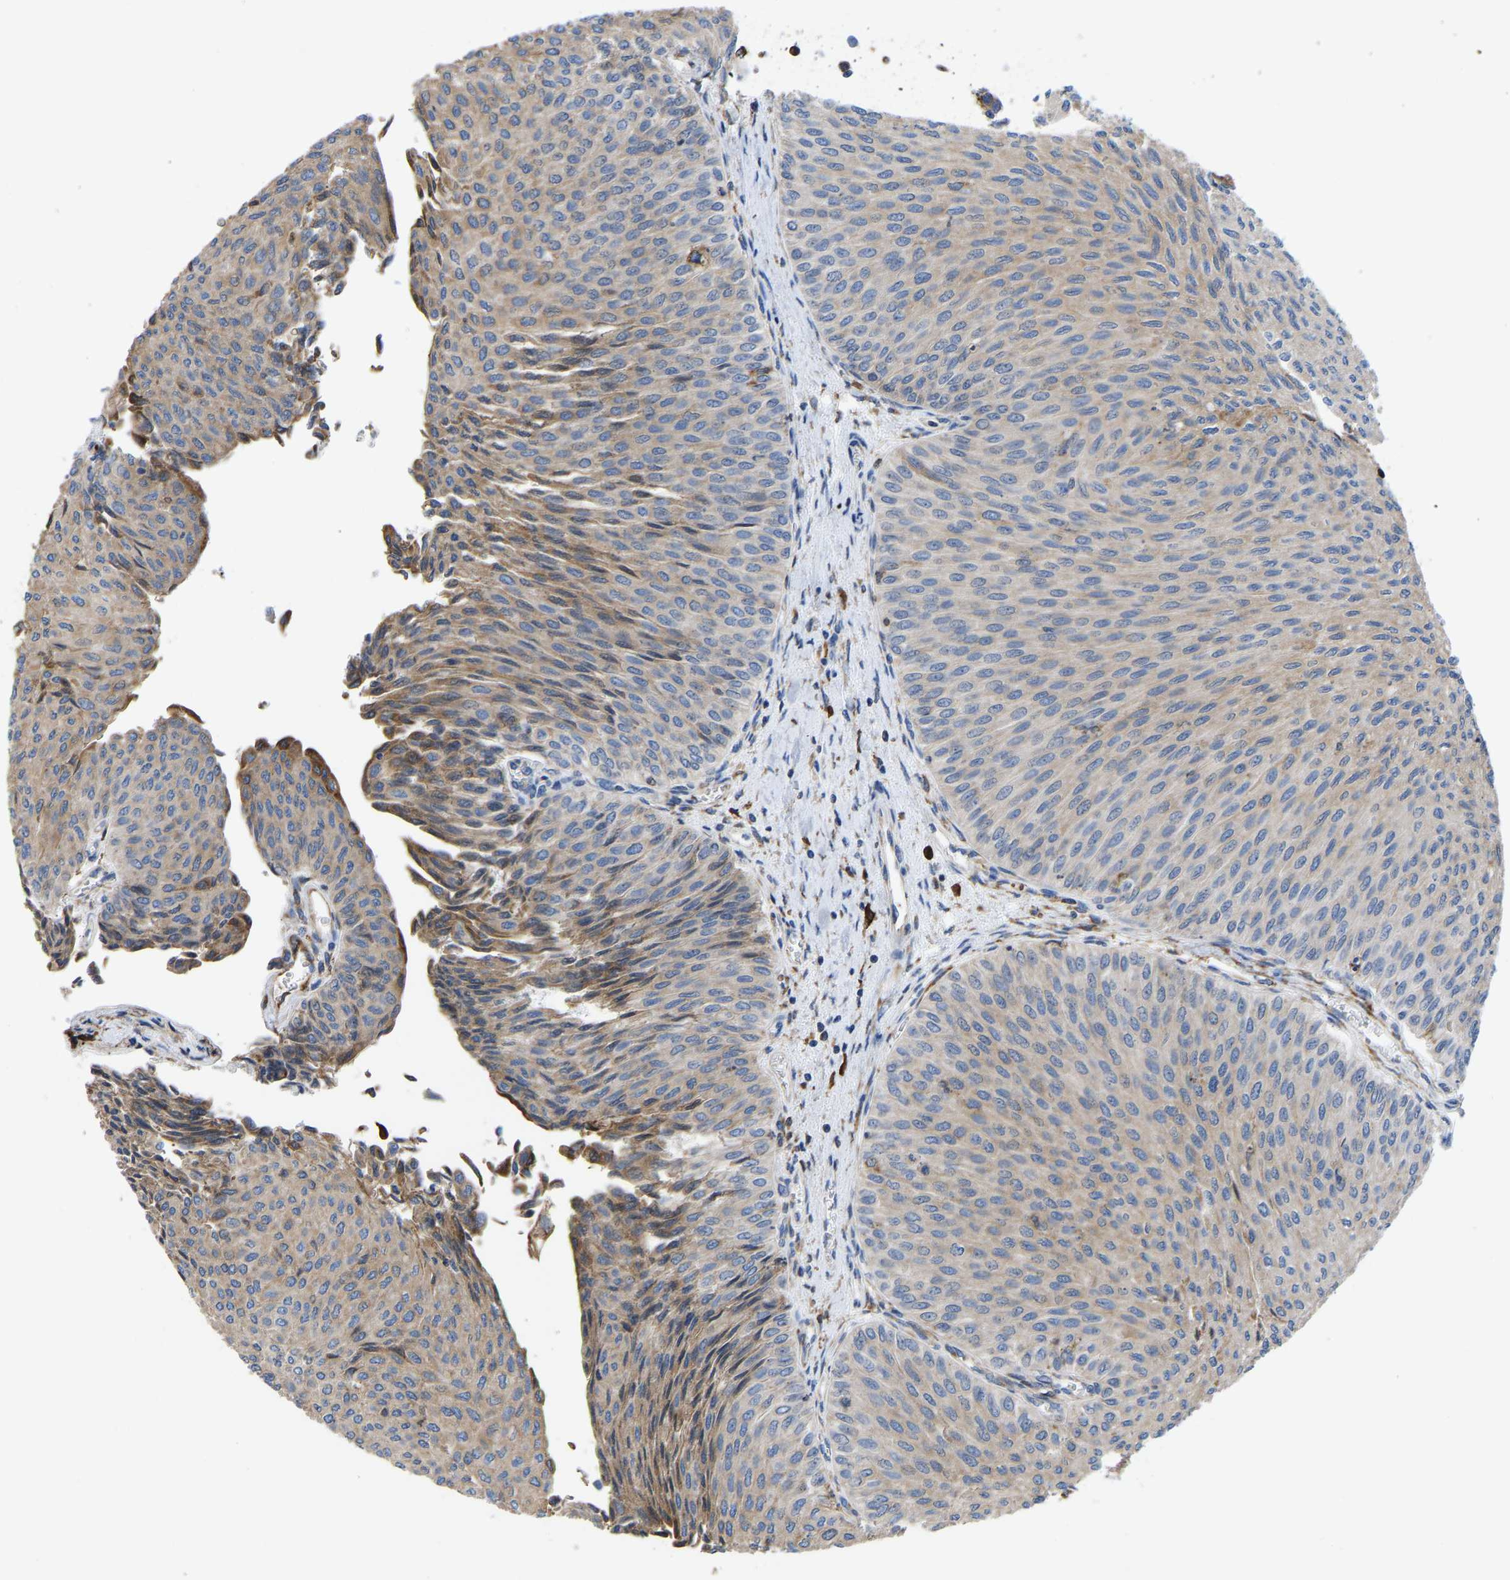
{"staining": {"intensity": "moderate", "quantity": "<25%", "location": "cytoplasmic/membranous"}, "tissue": "urothelial cancer", "cell_type": "Tumor cells", "image_type": "cancer", "snomed": [{"axis": "morphology", "description": "Urothelial carcinoma, Low grade"}, {"axis": "topography", "description": "Urinary bladder"}], "caption": "Immunohistochemical staining of low-grade urothelial carcinoma displays low levels of moderate cytoplasmic/membranous expression in about <25% of tumor cells.", "gene": "P4HB", "patient": {"sex": "male", "age": 78}}